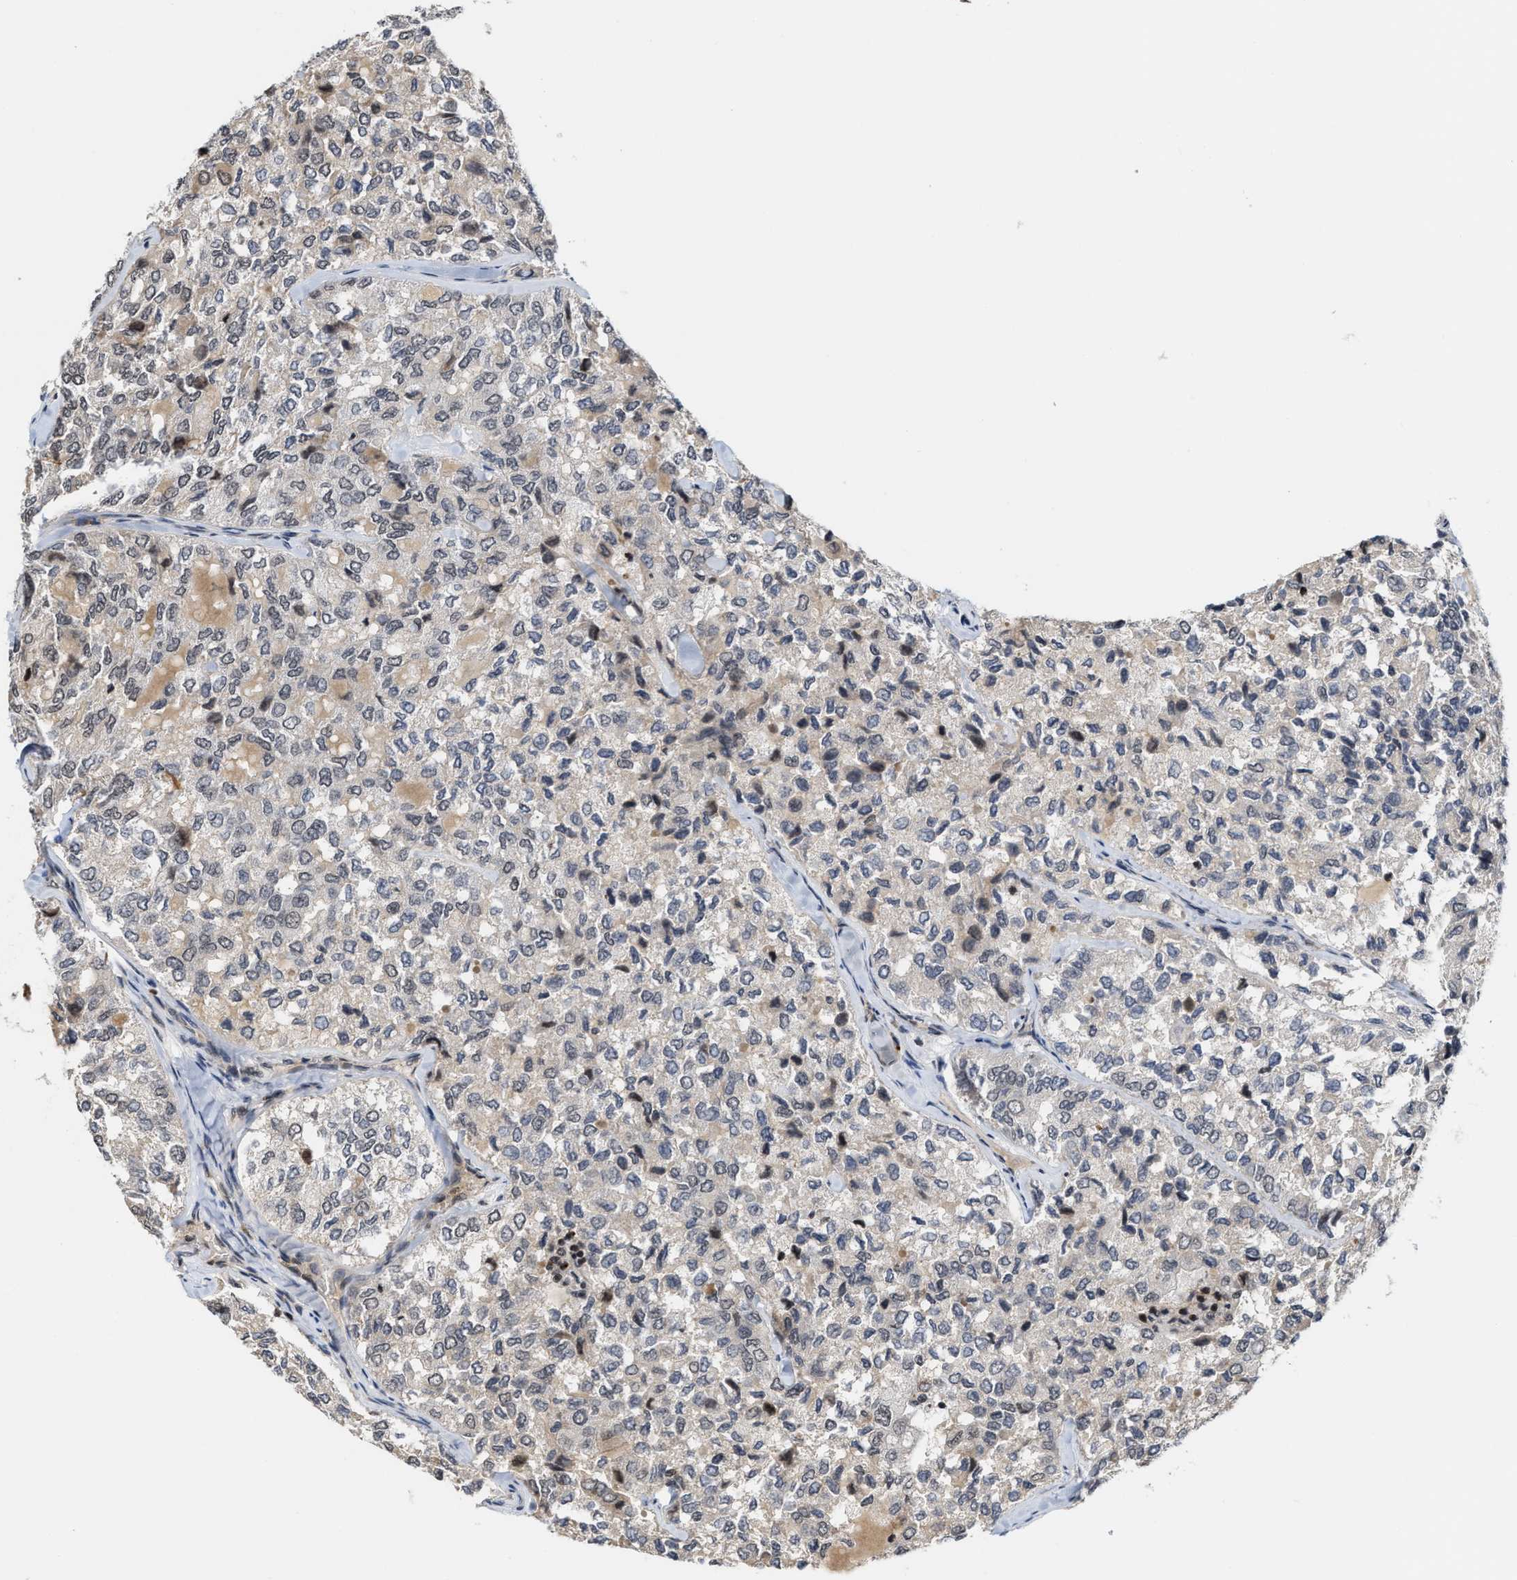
{"staining": {"intensity": "weak", "quantity": "25%-75%", "location": "nuclear"}, "tissue": "thyroid cancer", "cell_type": "Tumor cells", "image_type": "cancer", "snomed": [{"axis": "morphology", "description": "Follicular adenoma carcinoma, NOS"}, {"axis": "topography", "description": "Thyroid gland"}], "caption": "Thyroid follicular adenoma carcinoma stained for a protein exhibits weak nuclear positivity in tumor cells. Using DAB (3,3'-diaminobenzidine) (brown) and hematoxylin (blue) stains, captured at high magnification using brightfield microscopy.", "gene": "ANKRD6", "patient": {"sex": "male", "age": 75}}